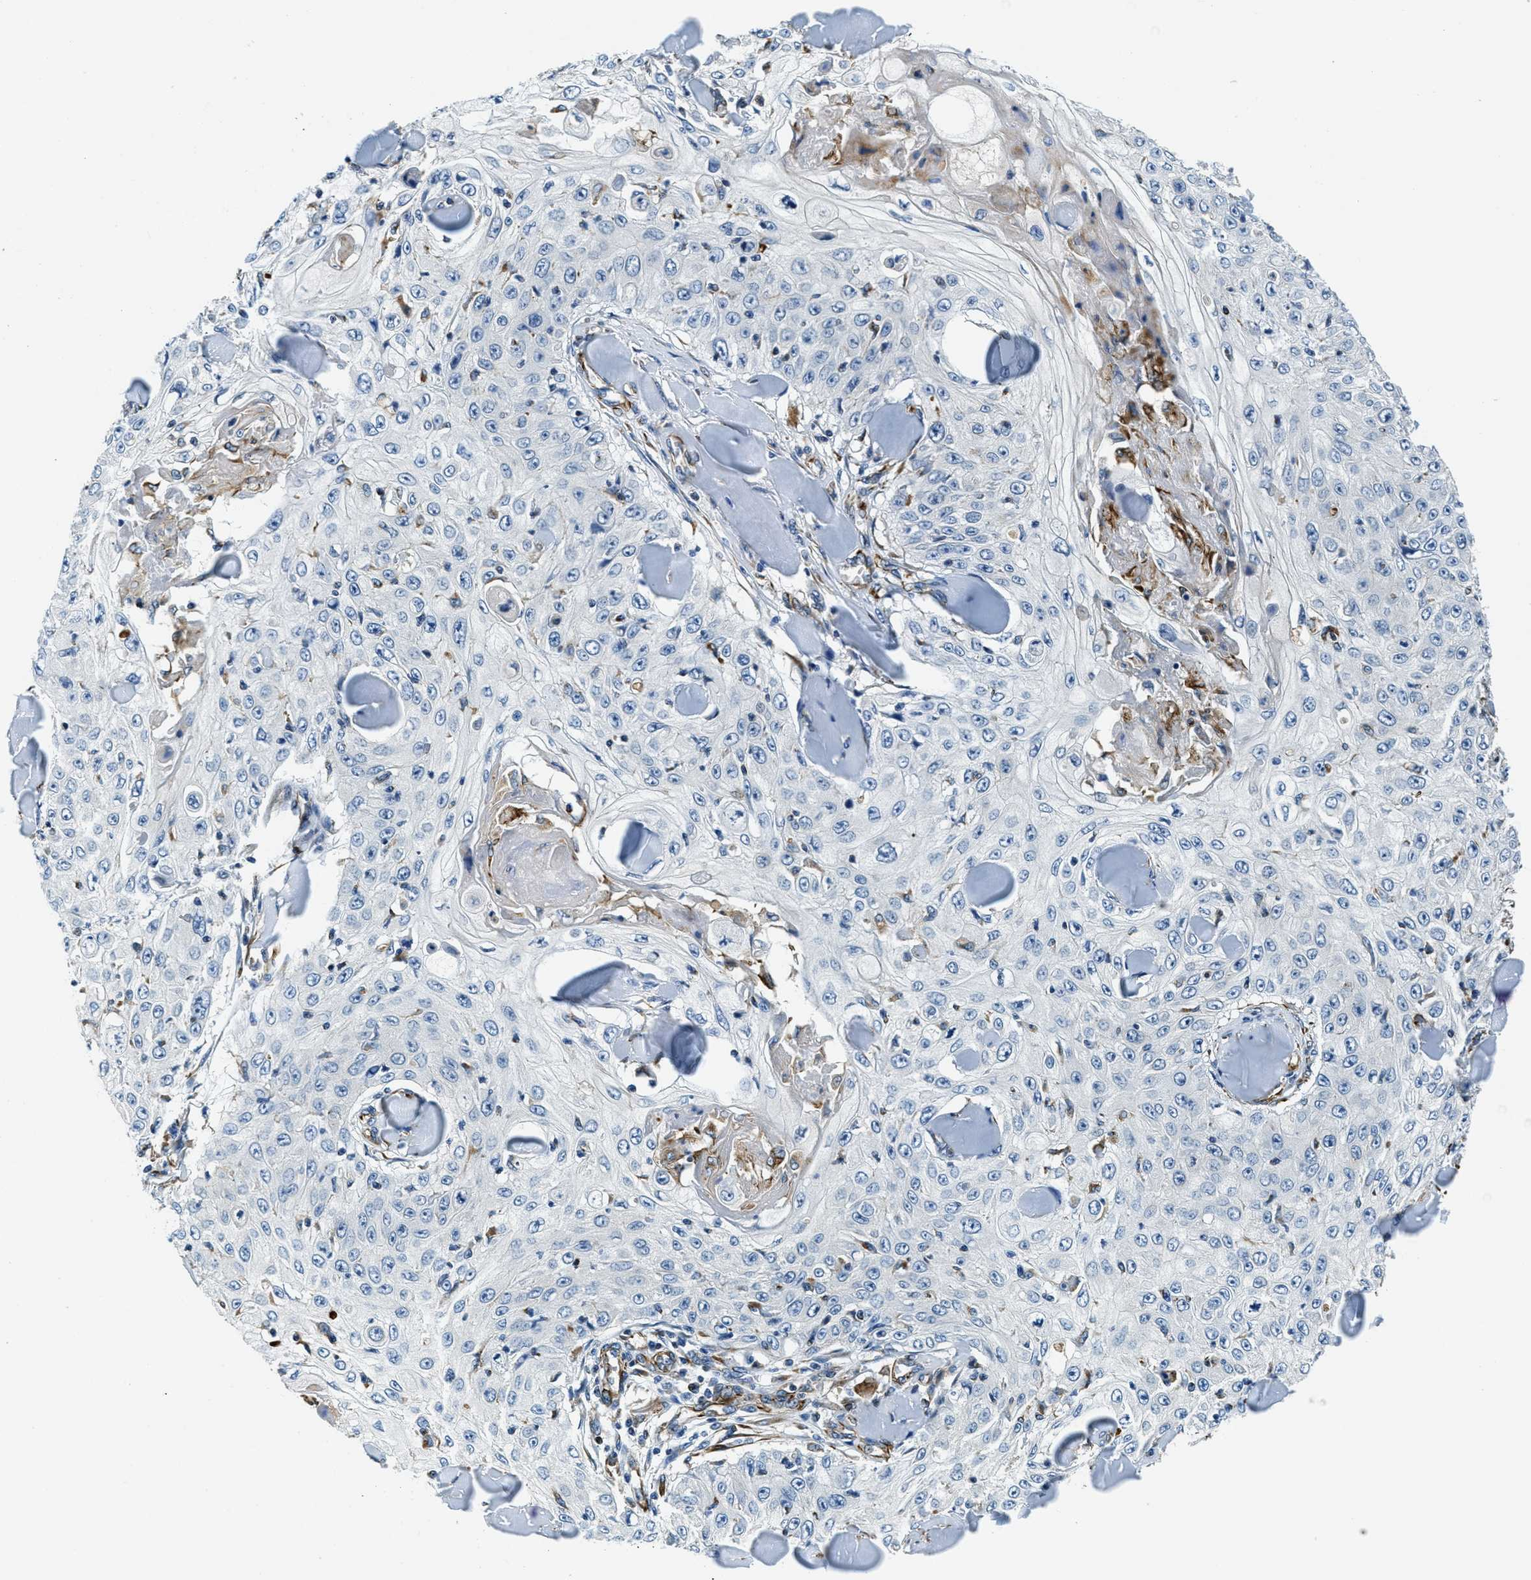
{"staining": {"intensity": "negative", "quantity": "none", "location": "none"}, "tissue": "skin cancer", "cell_type": "Tumor cells", "image_type": "cancer", "snomed": [{"axis": "morphology", "description": "Squamous cell carcinoma, NOS"}, {"axis": "topography", "description": "Skin"}], "caption": "The histopathology image displays no significant staining in tumor cells of skin cancer. (Brightfield microscopy of DAB (3,3'-diaminobenzidine) IHC at high magnification).", "gene": "GNS", "patient": {"sex": "male", "age": 86}}